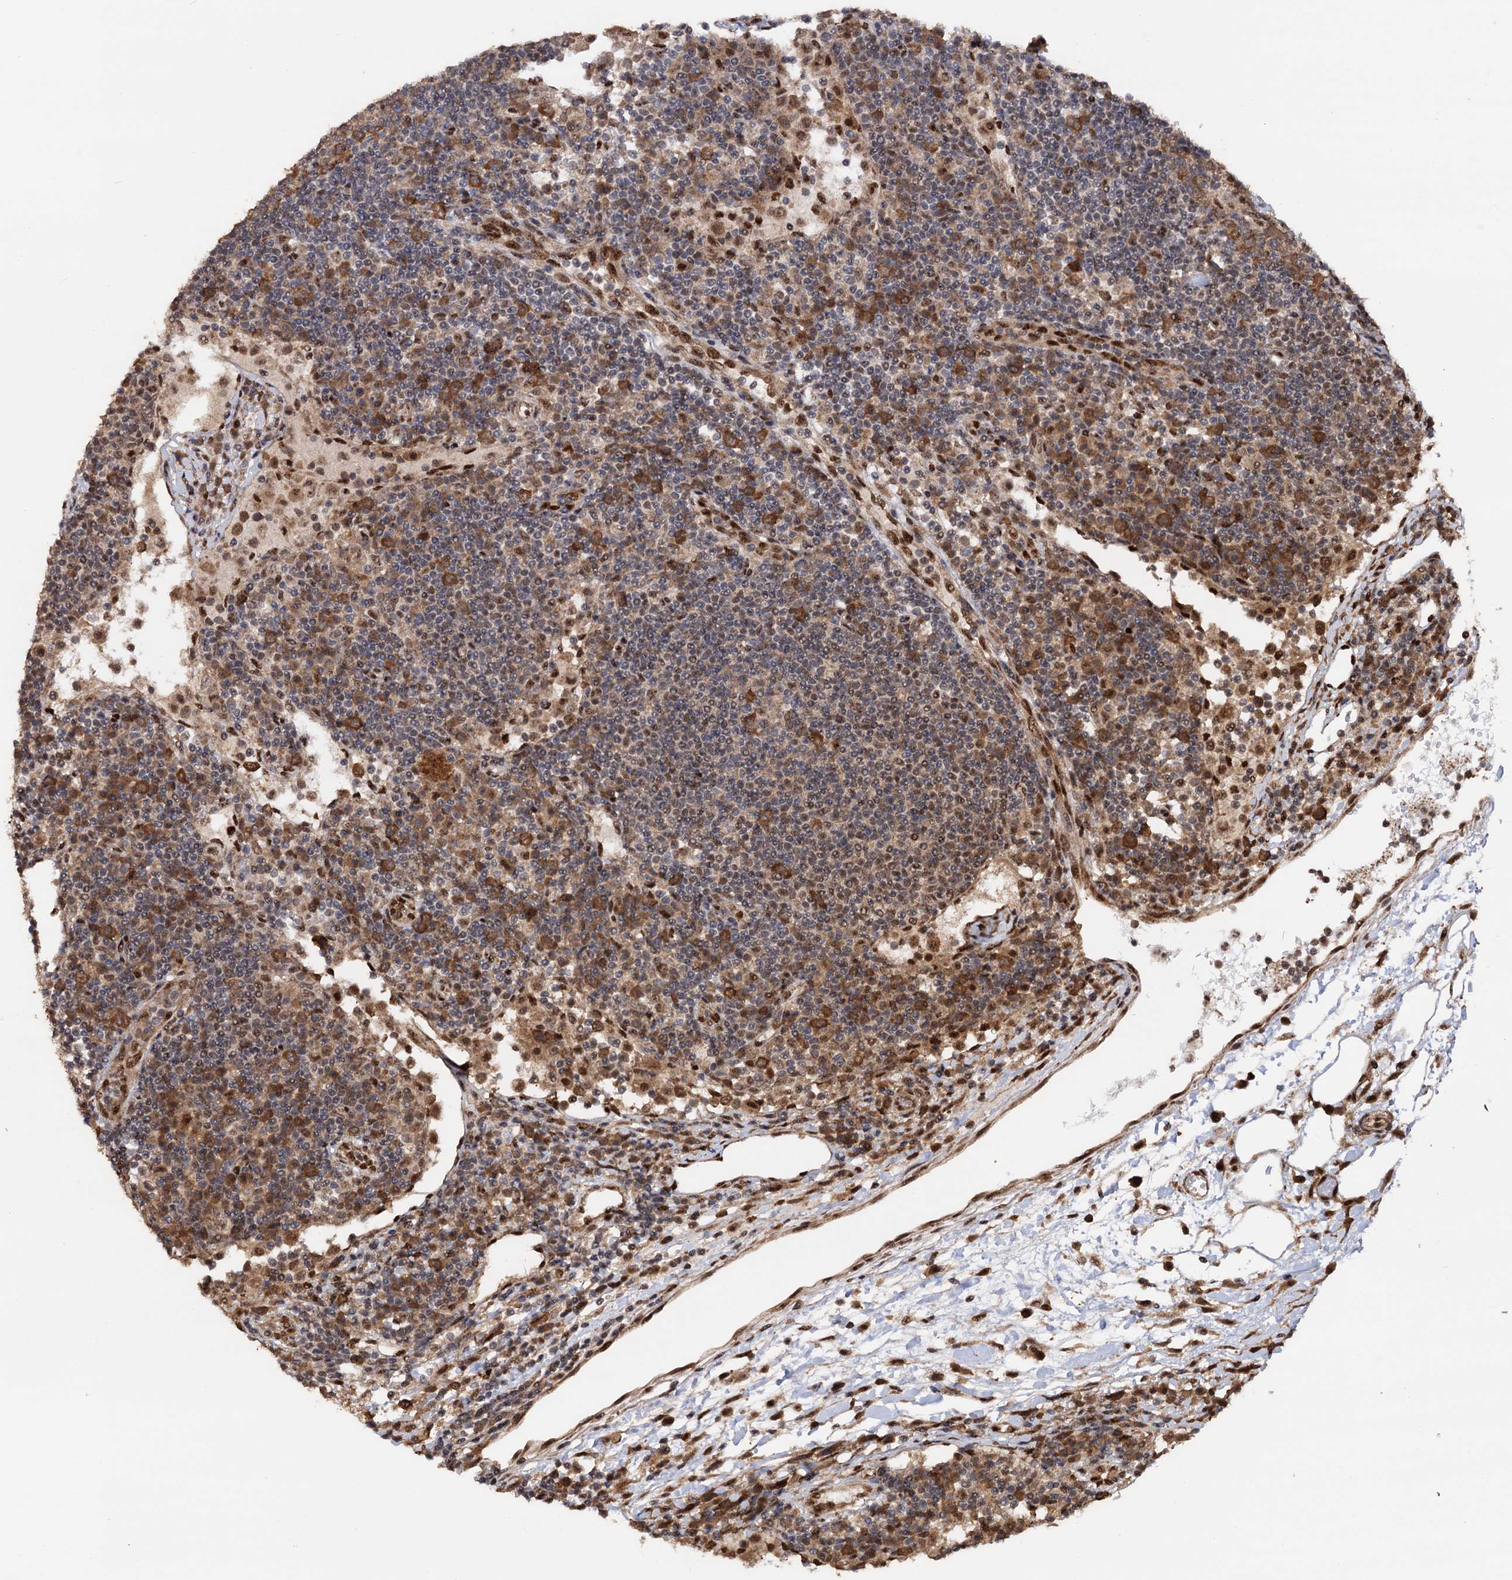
{"staining": {"intensity": "moderate", "quantity": "<25%", "location": "cytoplasmic/membranous"}, "tissue": "lymph node", "cell_type": "Germinal center cells", "image_type": "normal", "snomed": [{"axis": "morphology", "description": "Normal tissue, NOS"}, {"axis": "topography", "description": "Lymph node"}], "caption": "This histopathology image displays IHC staining of normal human lymph node, with low moderate cytoplasmic/membranous staining in approximately <25% of germinal center cells.", "gene": "PIGB", "patient": {"sex": "female", "age": 53}}